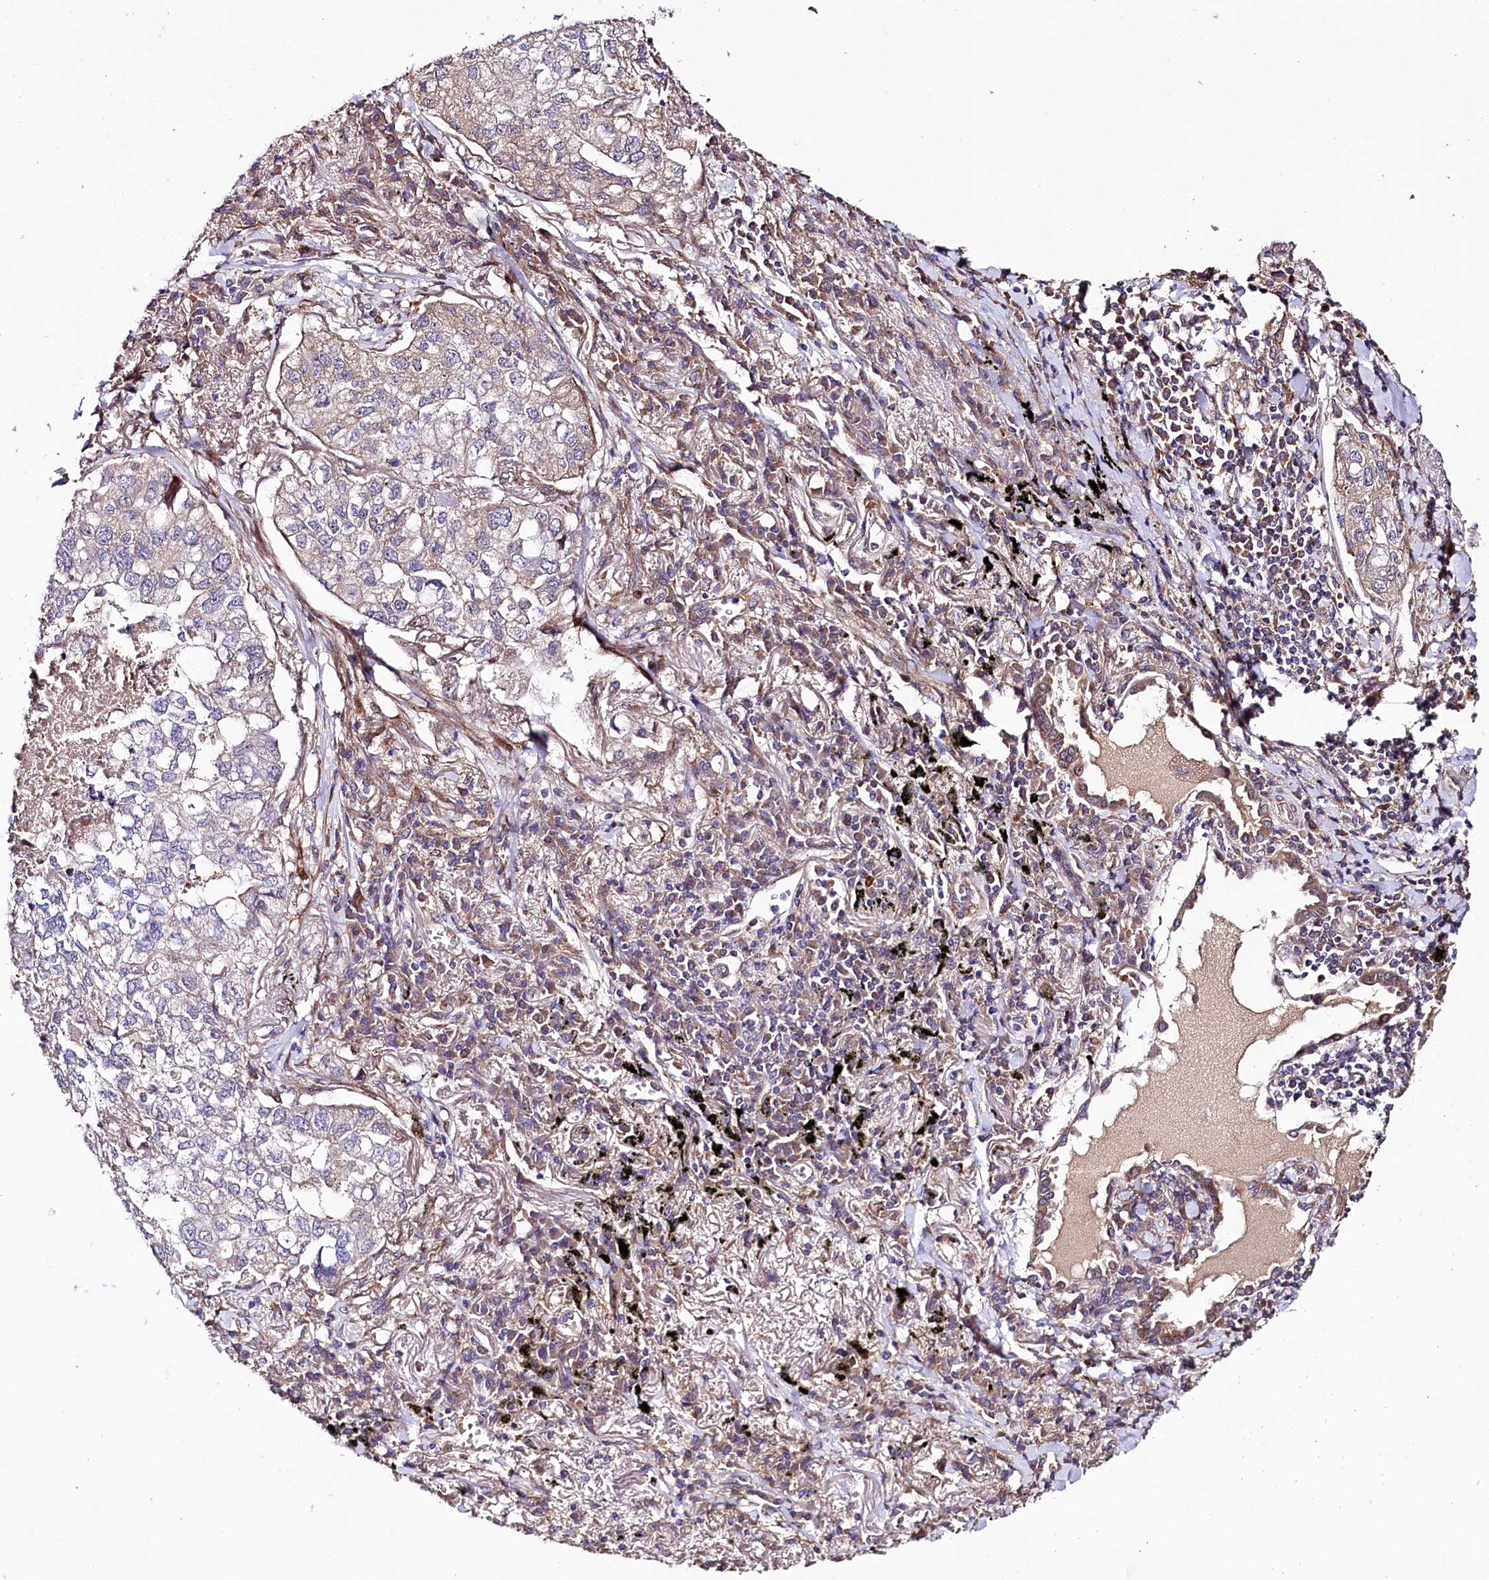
{"staining": {"intensity": "weak", "quantity": "<25%", "location": "cytoplasmic/membranous"}, "tissue": "lung cancer", "cell_type": "Tumor cells", "image_type": "cancer", "snomed": [{"axis": "morphology", "description": "Adenocarcinoma, NOS"}, {"axis": "topography", "description": "Lung"}], "caption": "Human lung cancer stained for a protein using immunohistochemistry demonstrates no expression in tumor cells.", "gene": "PDZRN3", "patient": {"sex": "male", "age": 65}}